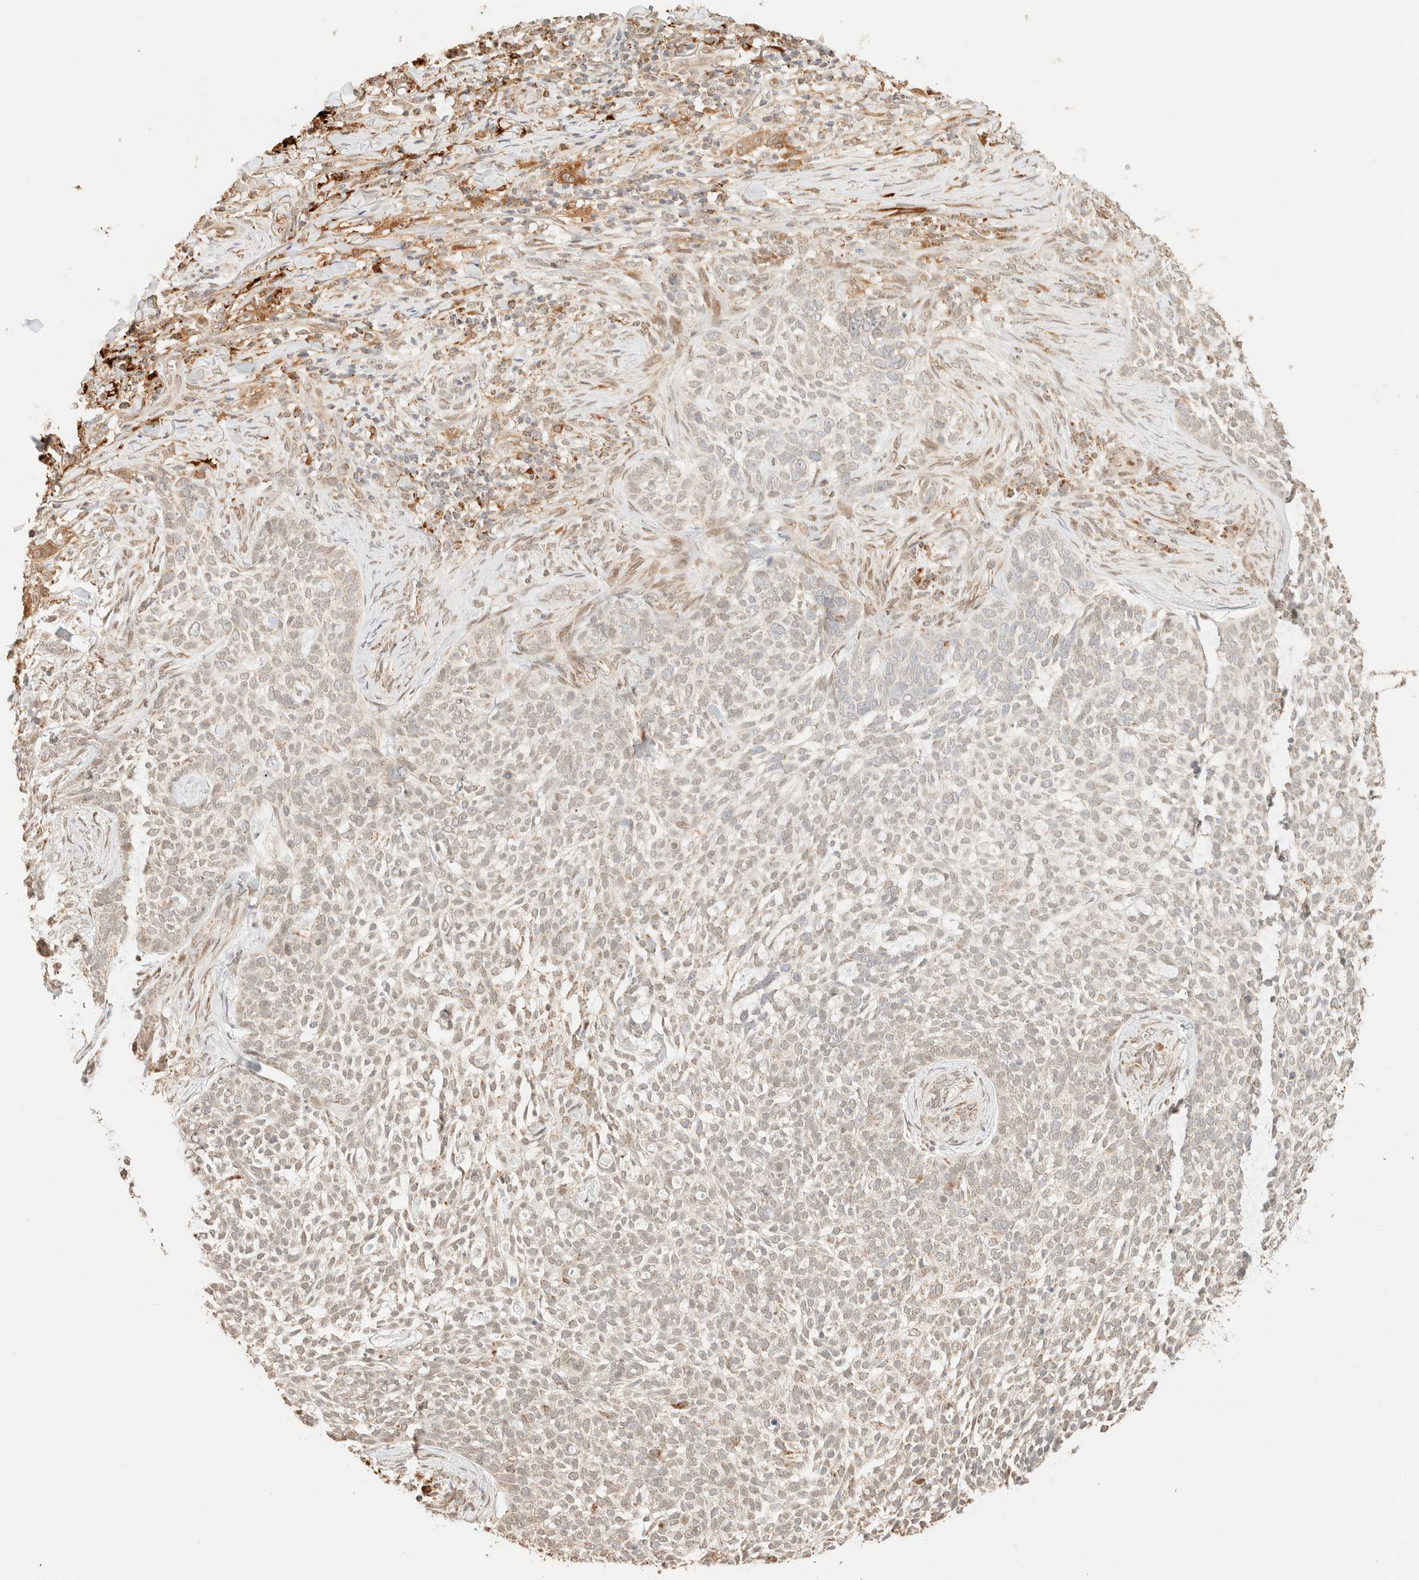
{"staining": {"intensity": "weak", "quantity": "<25%", "location": "cytoplasmic/membranous"}, "tissue": "skin cancer", "cell_type": "Tumor cells", "image_type": "cancer", "snomed": [{"axis": "morphology", "description": "Basal cell carcinoma"}, {"axis": "topography", "description": "Skin"}], "caption": "An immunohistochemistry micrograph of skin cancer (basal cell carcinoma) is shown. There is no staining in tumor cells of skin cancer (basal cell carcinoma).", "gene": "TACO1", "patient": {"sex": "female", "age": 64}}